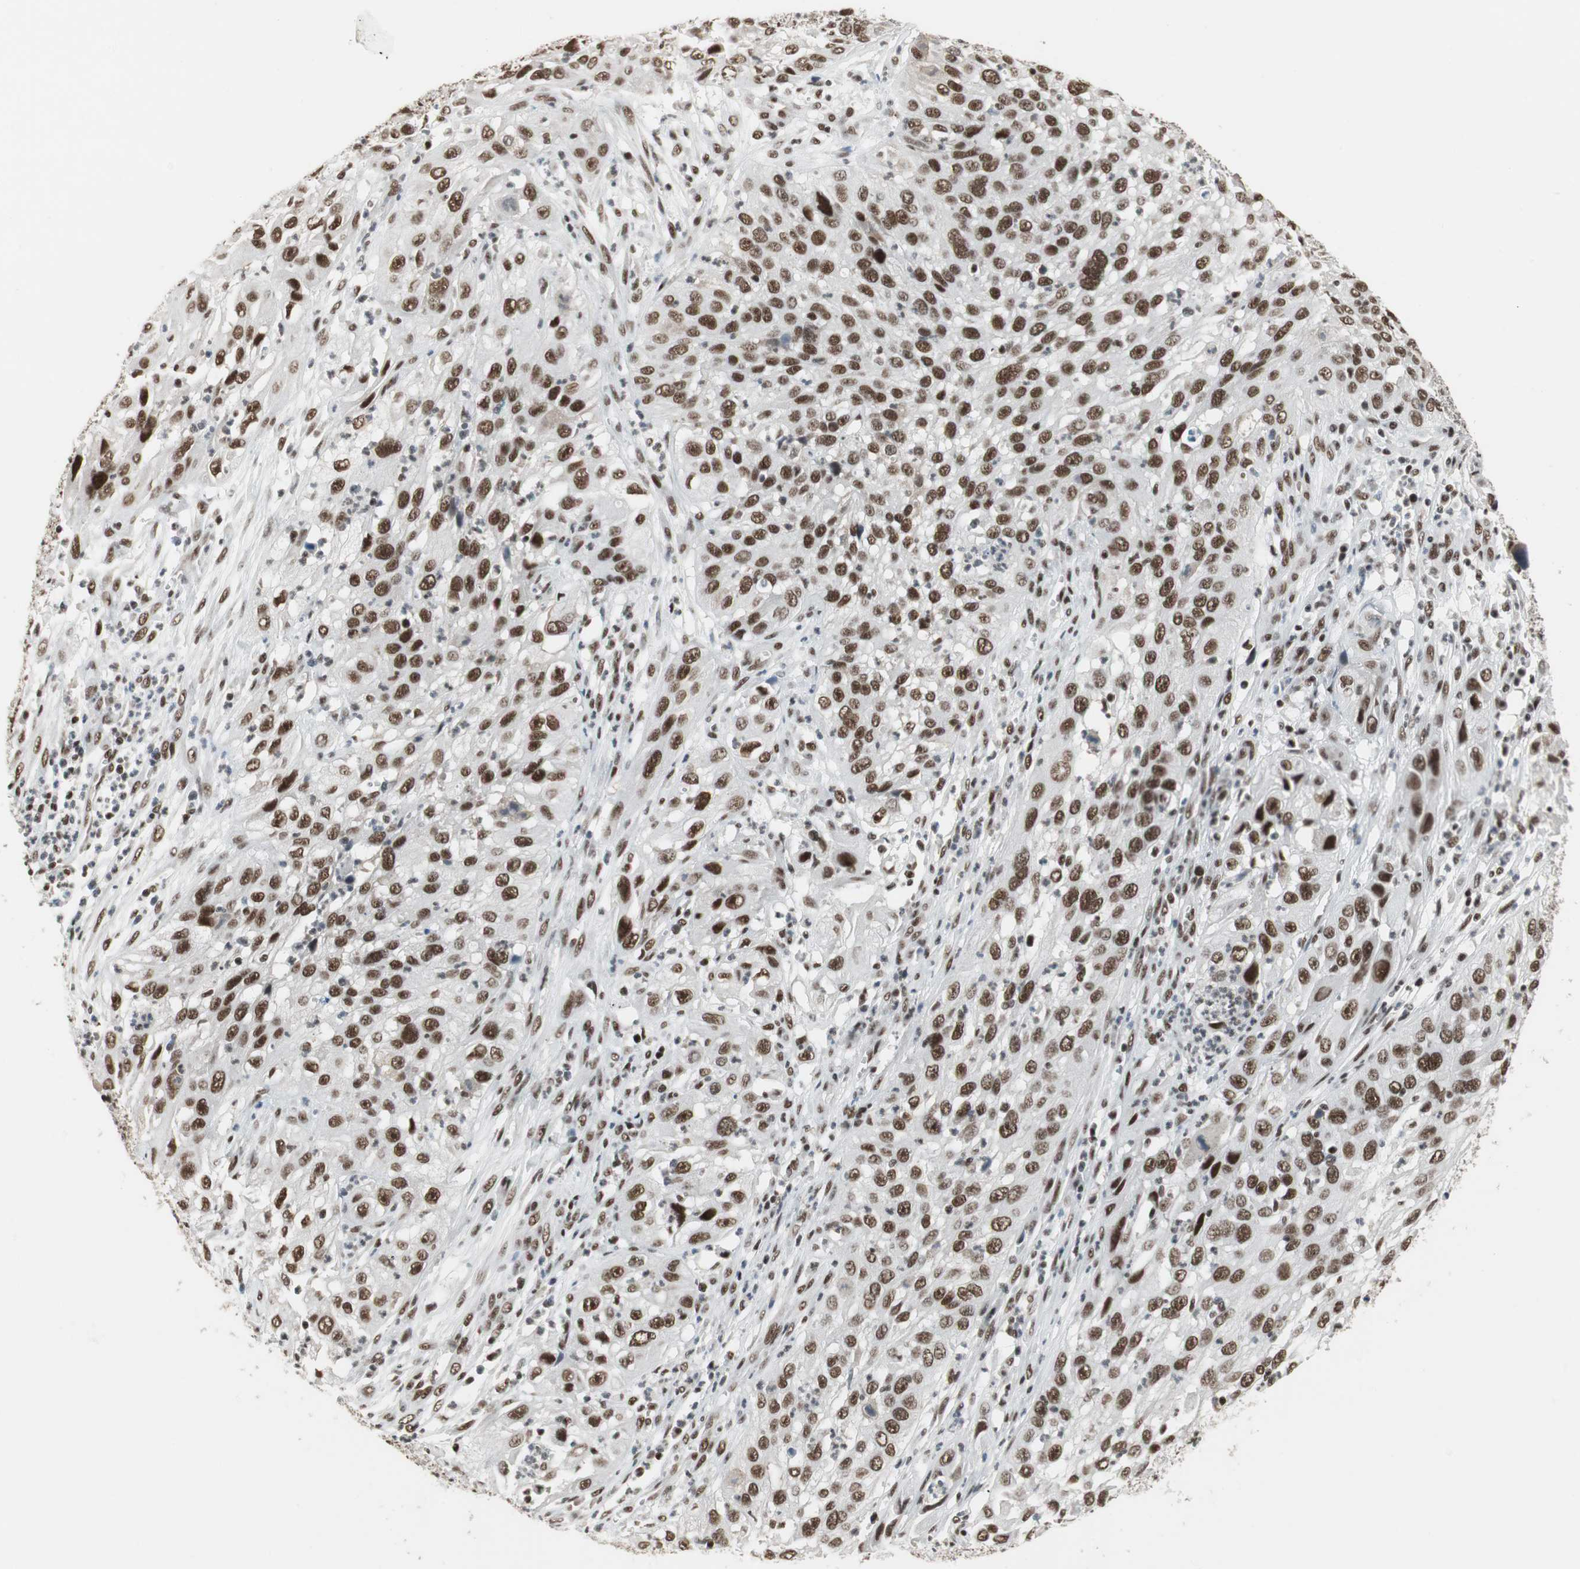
{"staining": {"intensity": "strong", "quantity": ">75%", "location": "nuclear"}, "tissue": "cervical cancer", "cell_type": "Tumor cells", "image_type": "cancer", "snomed": [{"axis": "morphology", "description": "Squamous cell carcinoma, NOS"}, {"axis": "topography", "description": "Cervix"}], "caption": "DAB immunohistochemical staining of cervical squamous cell carcinoma demonstrates strong nuclear protein positivity in approximately >75% of tumor cells.", "gene": "RTF1", "patient": {"sex": "female", "age": 32}}